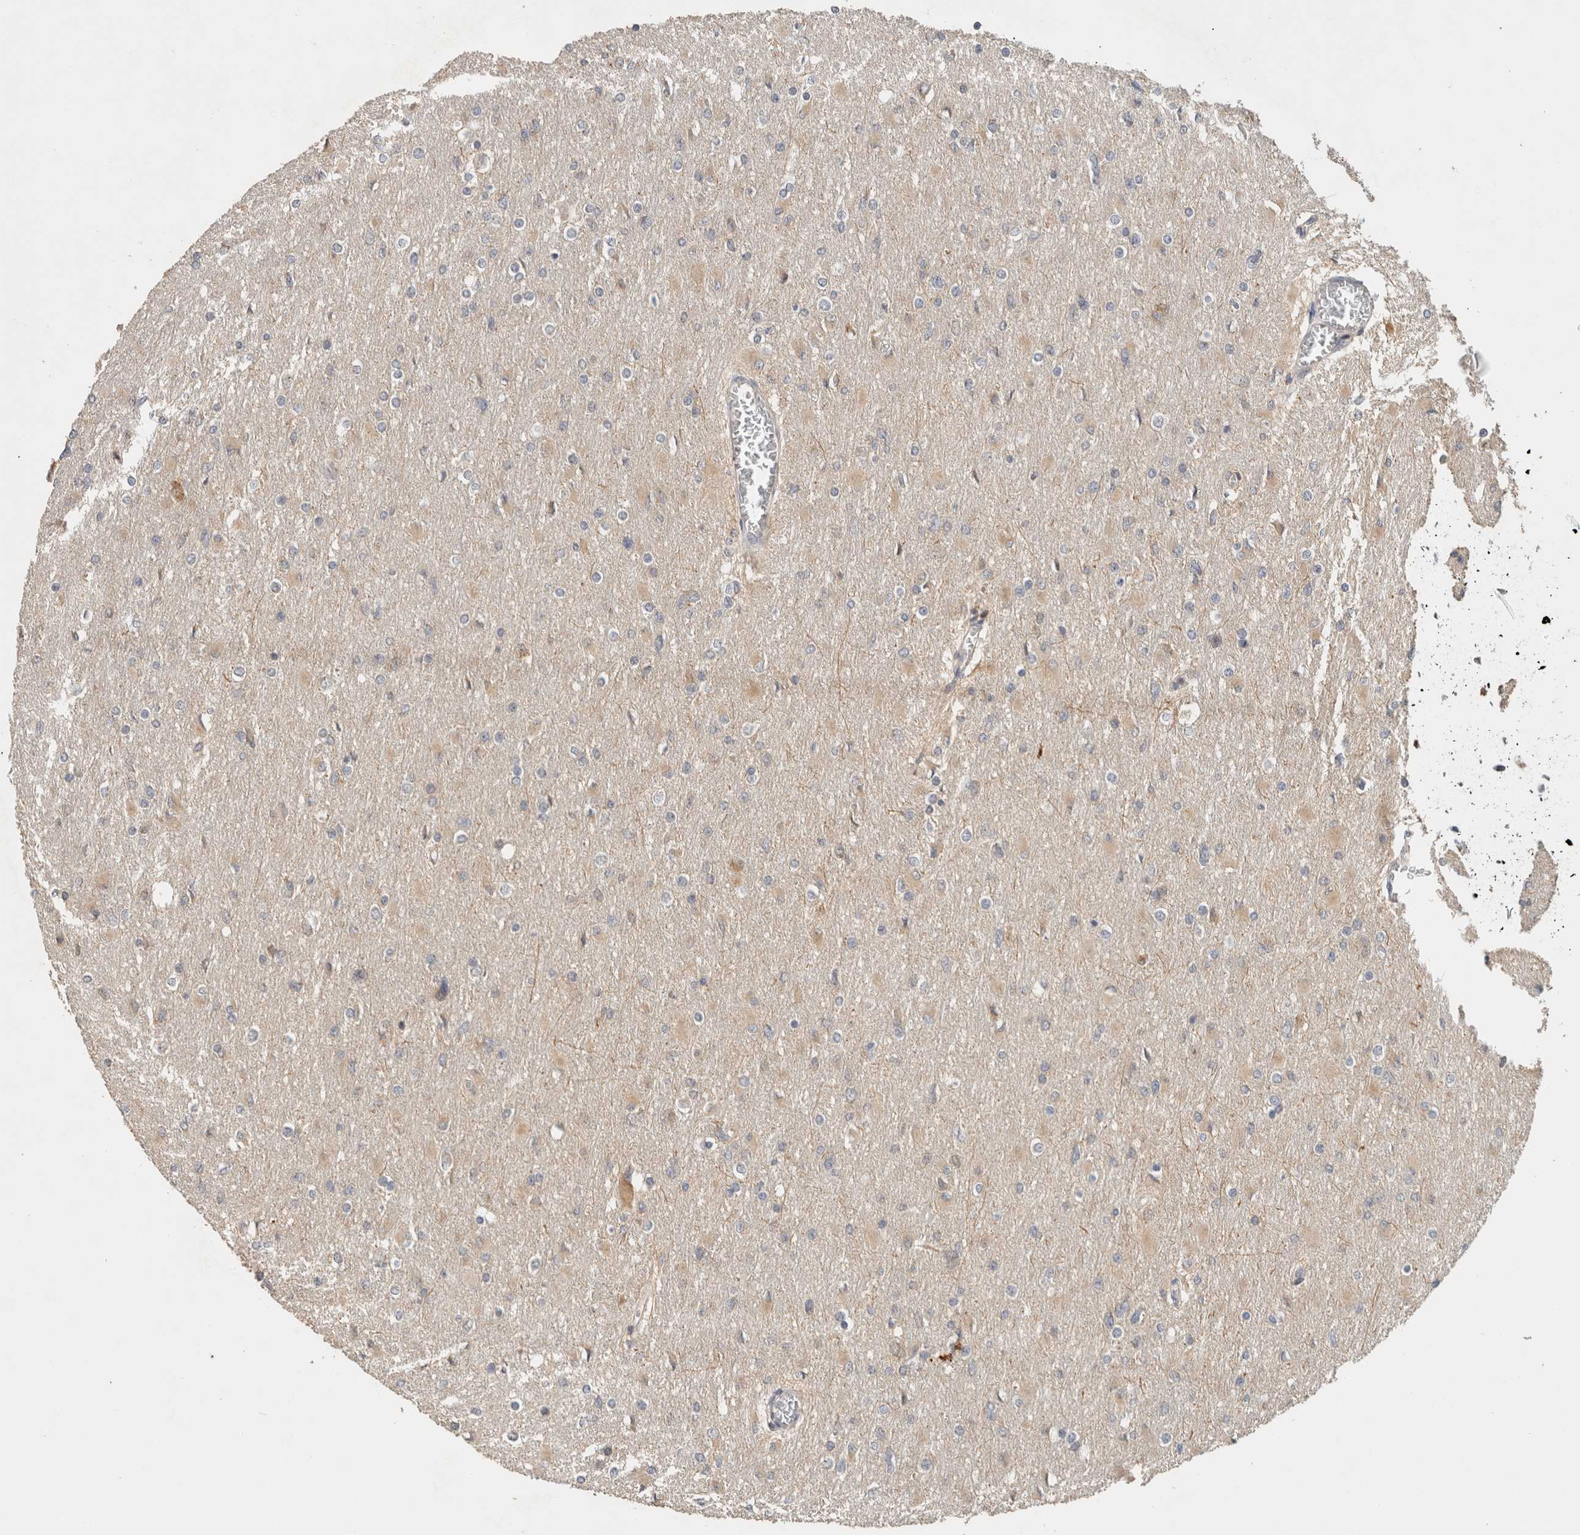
{"staining": {"intensity": "weak", "quantity": "<25%", "location": "cytoplasmic/membranous"}, "tissue": "glioma", "cell_type": "Tumor cells", "image_type": "cancer", "snomed": [{"axis": "morphology", "description": "Glioma, malignant, High grade"}, {"axis": "topography", "description": "Cerebral cortex"}], "caption": "Immunohistochemistry (IHC) photomicrograph of glioma stained for a protein (brown), which exhibits no positivity in tumor cells.", "gene": "PUM1", "patient": {"sex": "female", "age": 36}}